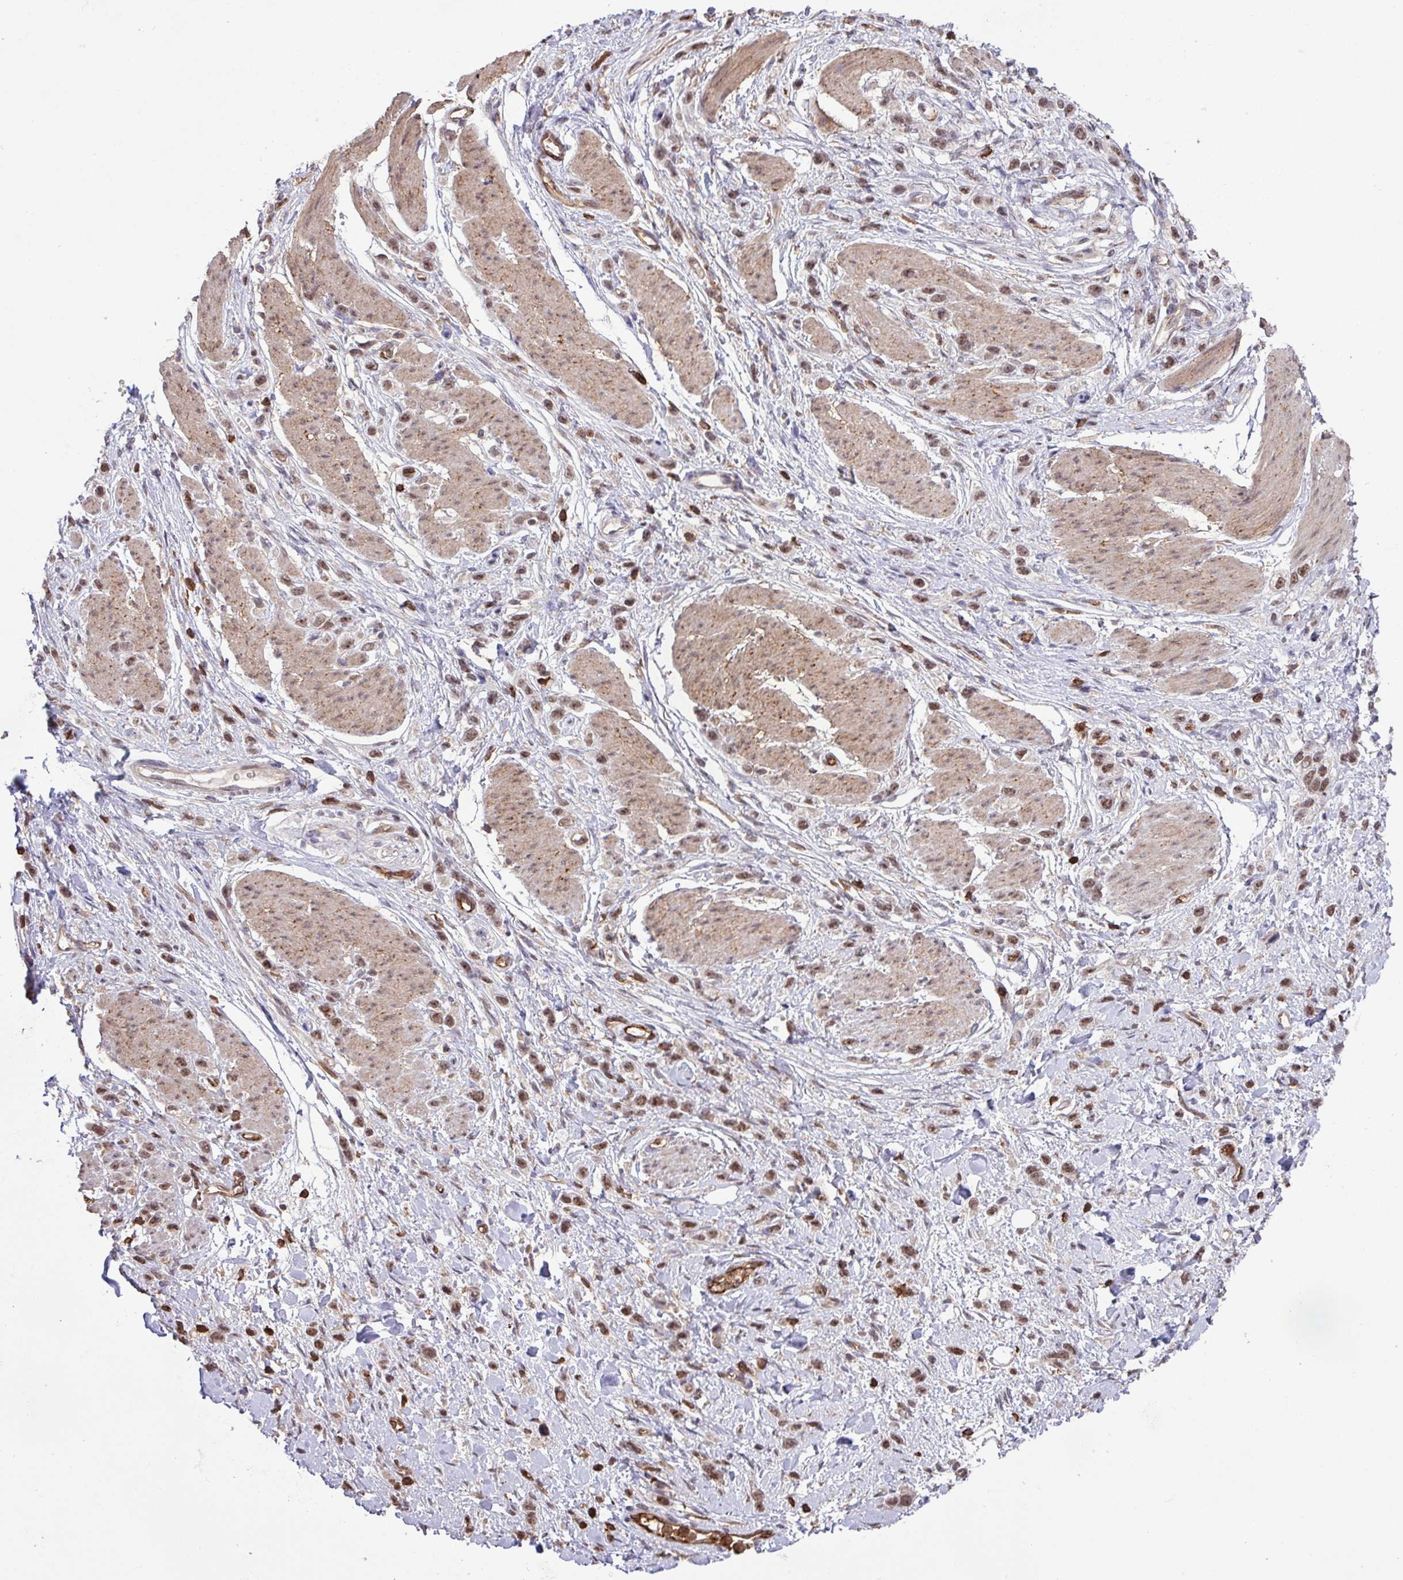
{"staining": {"intensity": "moderate", "quantity": ">75%", "location": "nuclear"}, "tissue": "stomach cancer", "cell_type": "Tumor cells", "image_type": "cancer", "snomed": [{"axis": "morphology", "description": "Adenocarcinoma, NOS"}, {"axis": "topography", "description": "Stomach"}], "caption": "Protein staining of stomach adenocarcinoma tissue demonstrates moderate nuclear staining in approximately >75% of tumor cells. The protein is shown in brown color, while the nuclei are stained blue.", "gene": "GON7", "patient": {"sex": "female", "age": 65}}